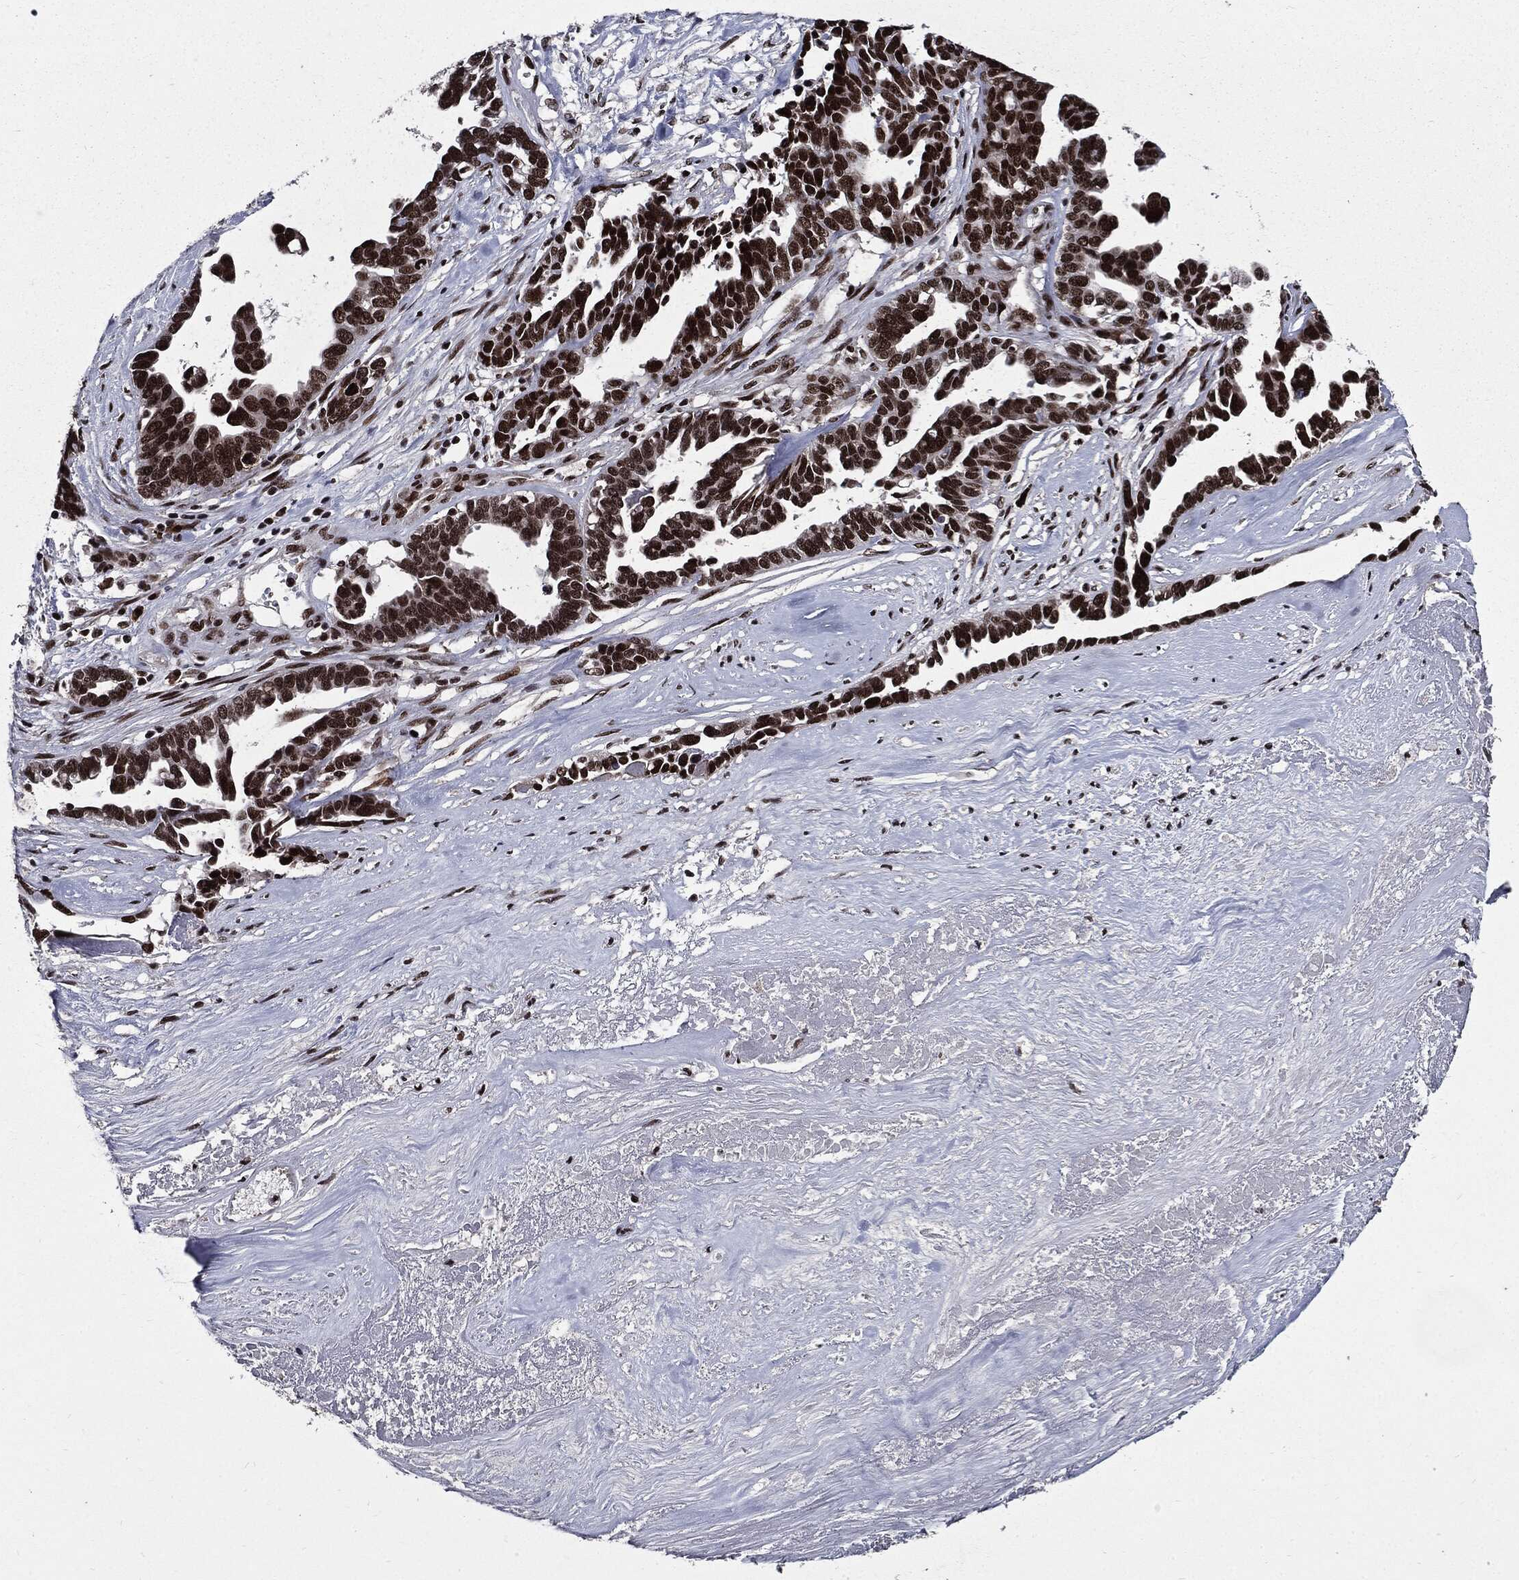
{"staining": {"intensity": "strong", "quantity": ">75%", "location": "nuclear"}, "tissue": "ovarian cancer", "cell_type": "Tumor cells", "image_type": "cancer", "snomed": [{"axis": "morphology", "description": "Cystadenocarcinoma, serous, NOS"}, {"axis": "topography", "description": "Ovary"}], "caption": "DAB (3,3'-diaminobenzidine) immunohistochemical staining of human ovarian cancer reveals strong nuclear protein expression in approximately >75% of tumor cells.", "gene": "ZFP91", "patient": {"sex": "female", "age": 54}}